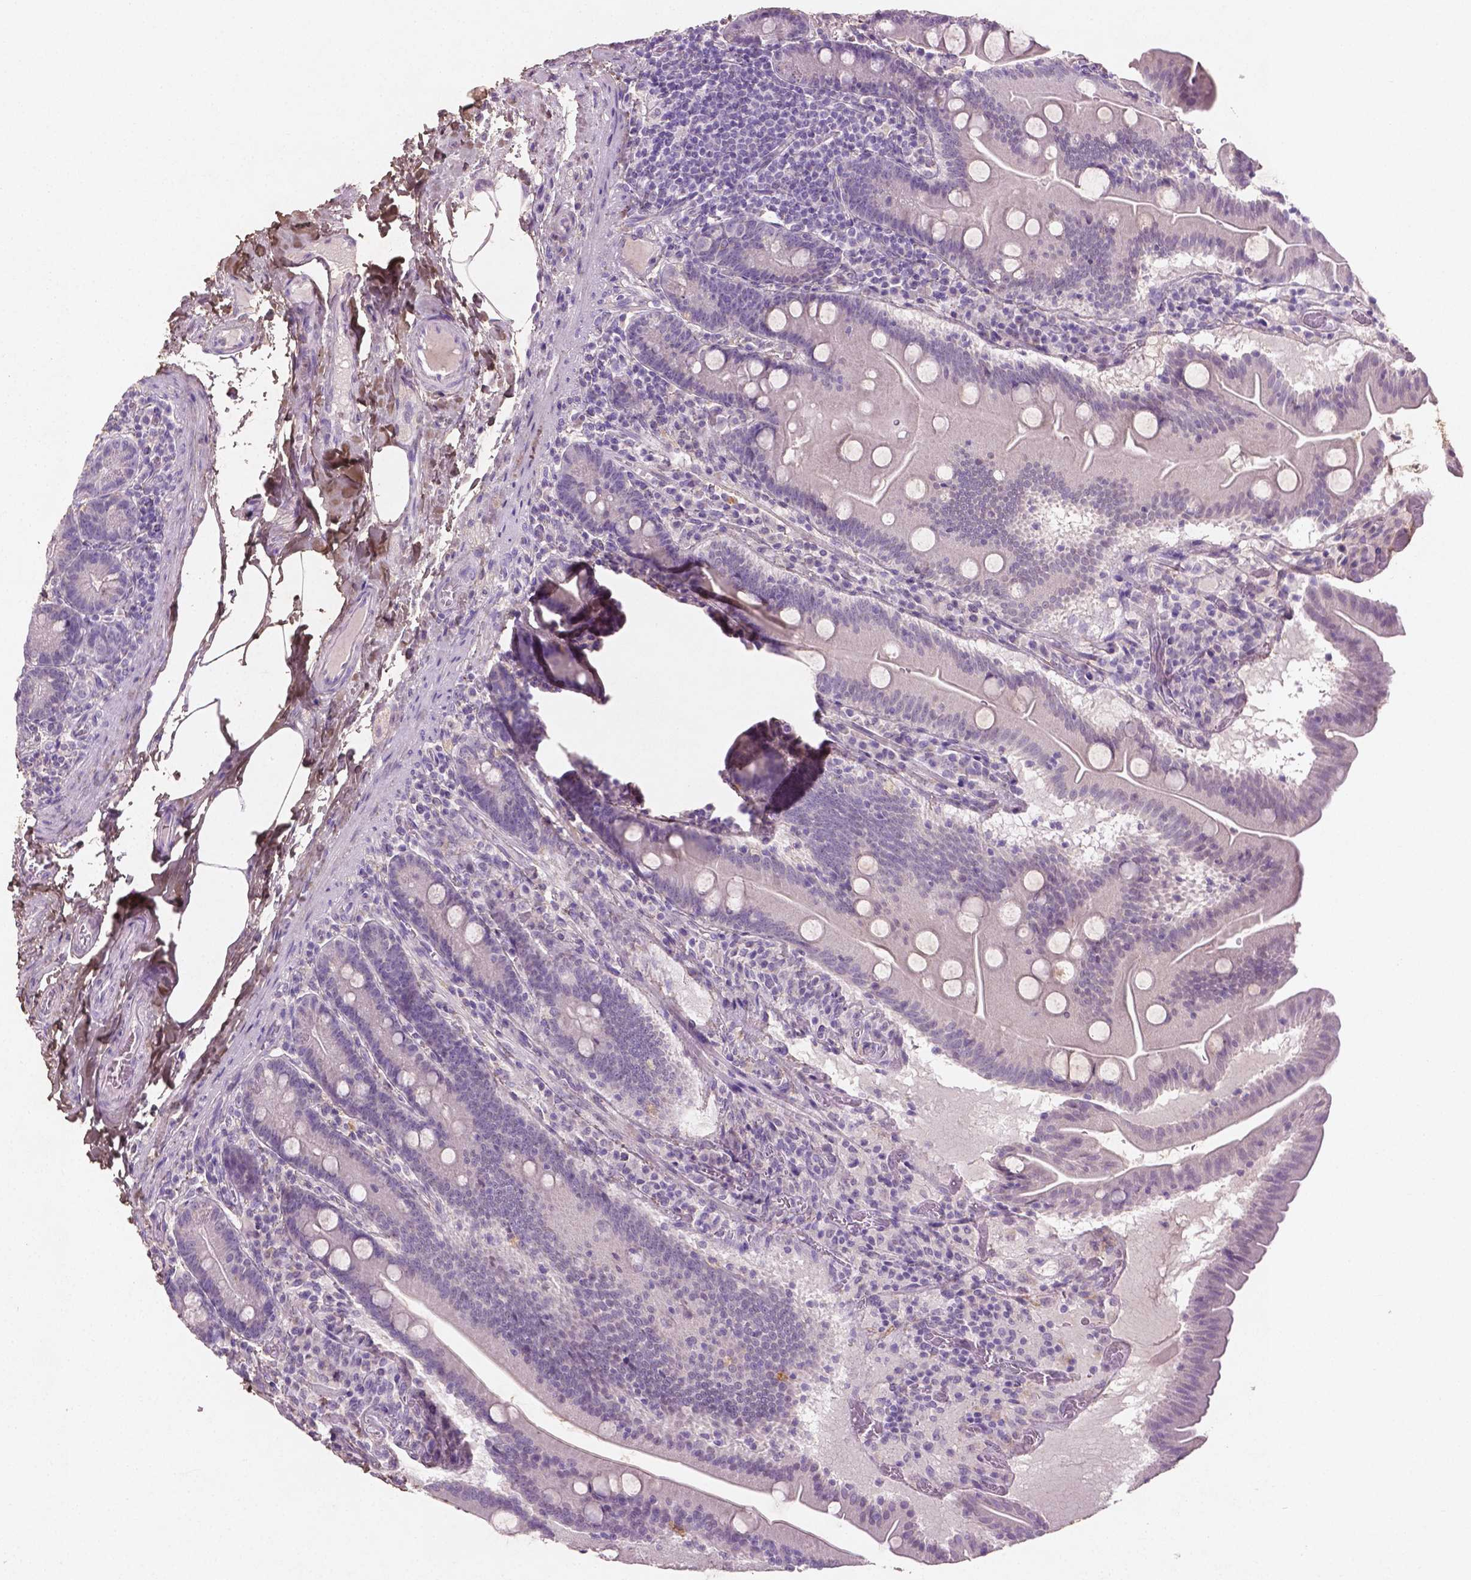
{"staining": {"intensity": "negative", "quantity": "none", "location": "none"}, "tissue": "small intestine", "cell_type": "Glandular cells", "image_type": "normal", "snomed": [{"axis": "morphology", "description": "Normal tissue, NOS"}, {"axis": "topography", "description": "Small intestine"}], "caption": "This is a photomicrograph of immunohistochemistry (IHC) staining of normal small intestine, which shows no staining in glandular cells.", "gene": "DLG2", "patient": {"sex": "male", "age": 37}}